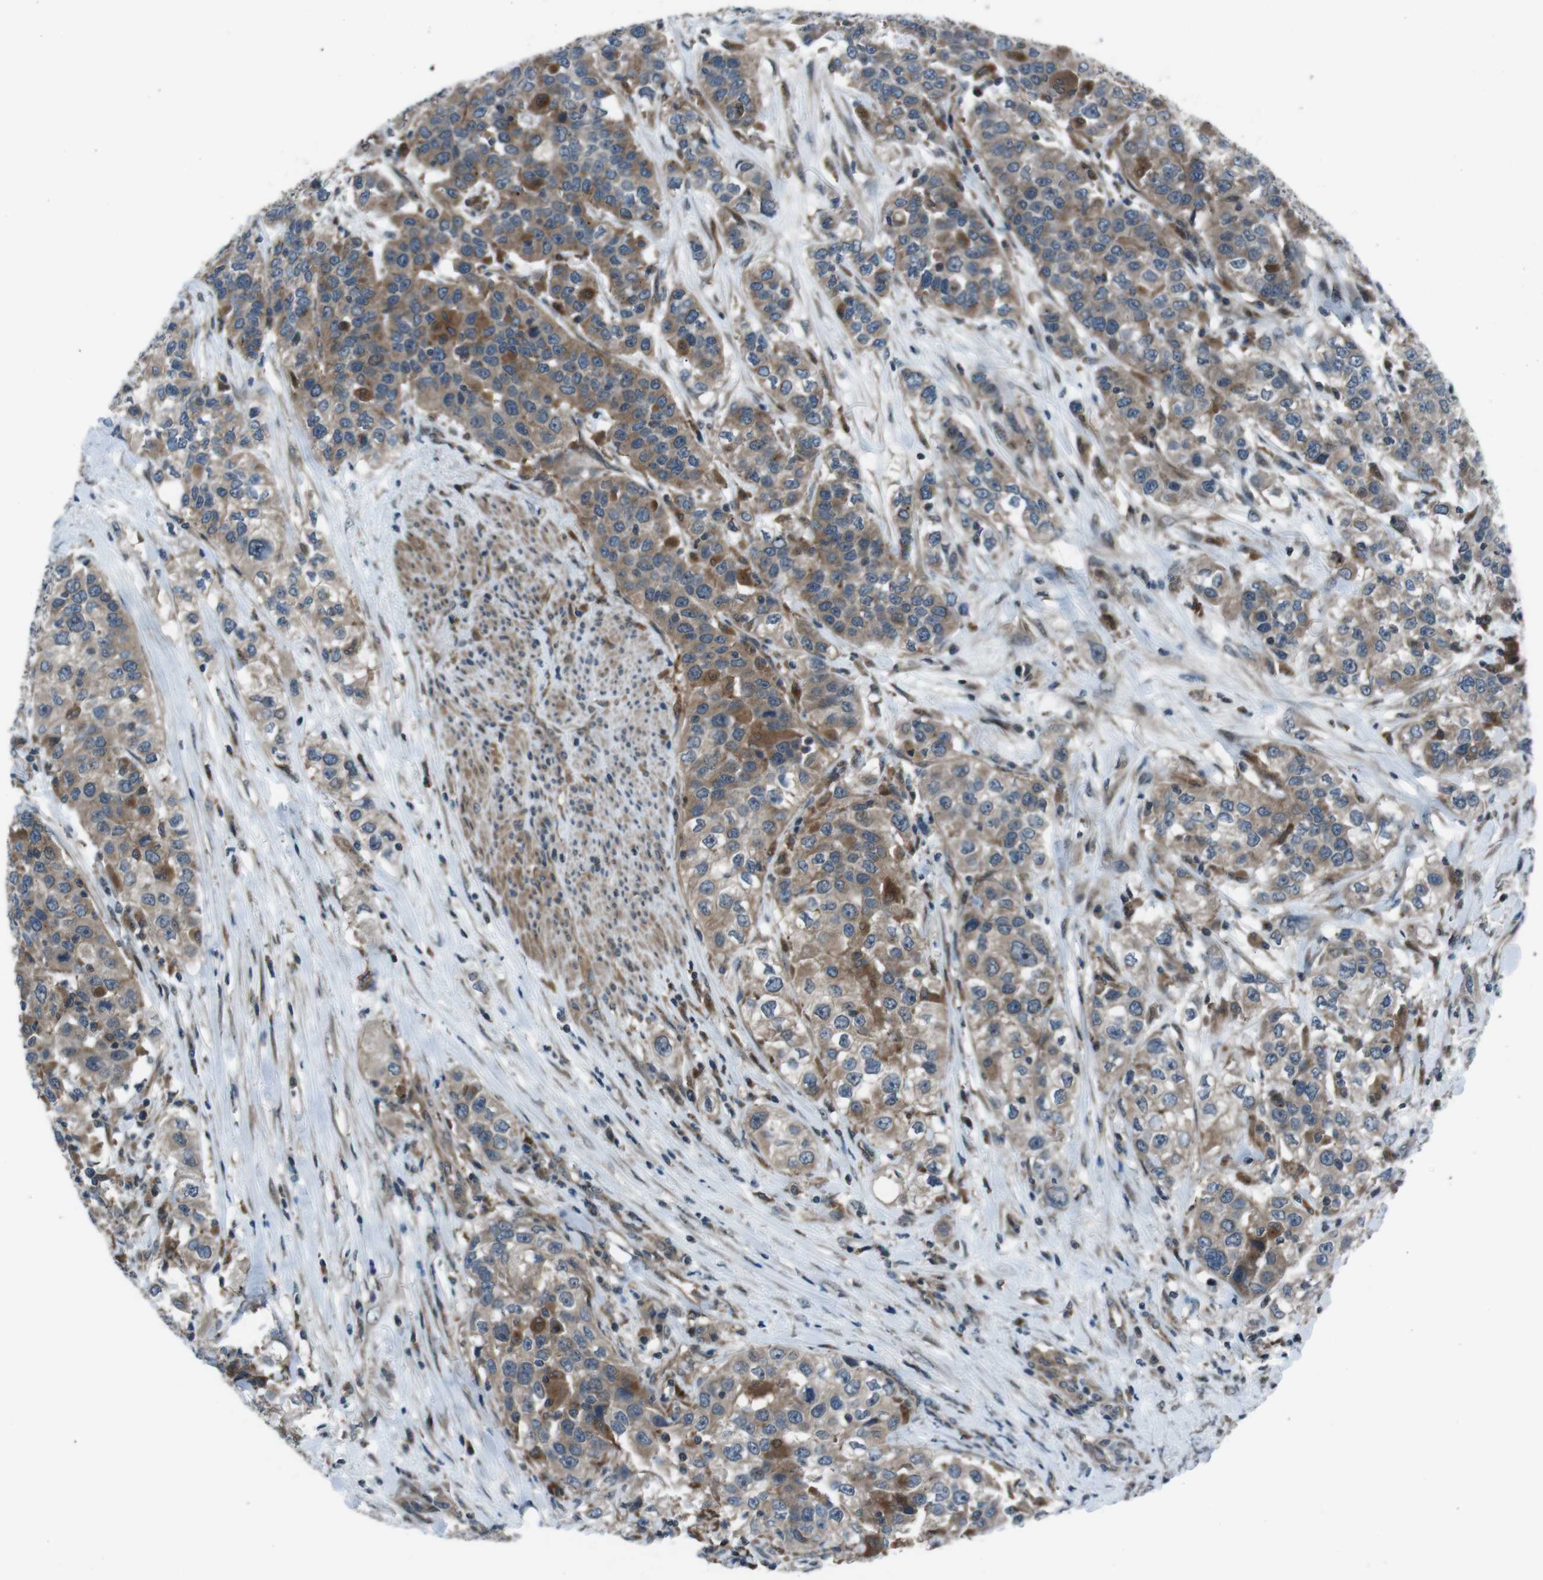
{"staining": {"intensity": "weak", "quantity": ">75%", "location": "cytoplasmic/membranous"}, "tissue": "urothelial cancer", "cell_type": "Tumor cells", "image_type": "cancer", "snomed": [{"axis": "morphology", "description": "Urothelial carcinoma, High grade"}, {"axis": "topography", "description": "Urinary bladder"}], "caption": "Urothelial cancer was stained to show a protein in brown. There is low levels of weak cytoplasmic/membranous staining in about >75% of tumor cells. Ihc stains the protein of interest in brown and the nuclei are stained blue.", "gene": "SLC27A4", "patient": {"sex": "female", "age": 80}}